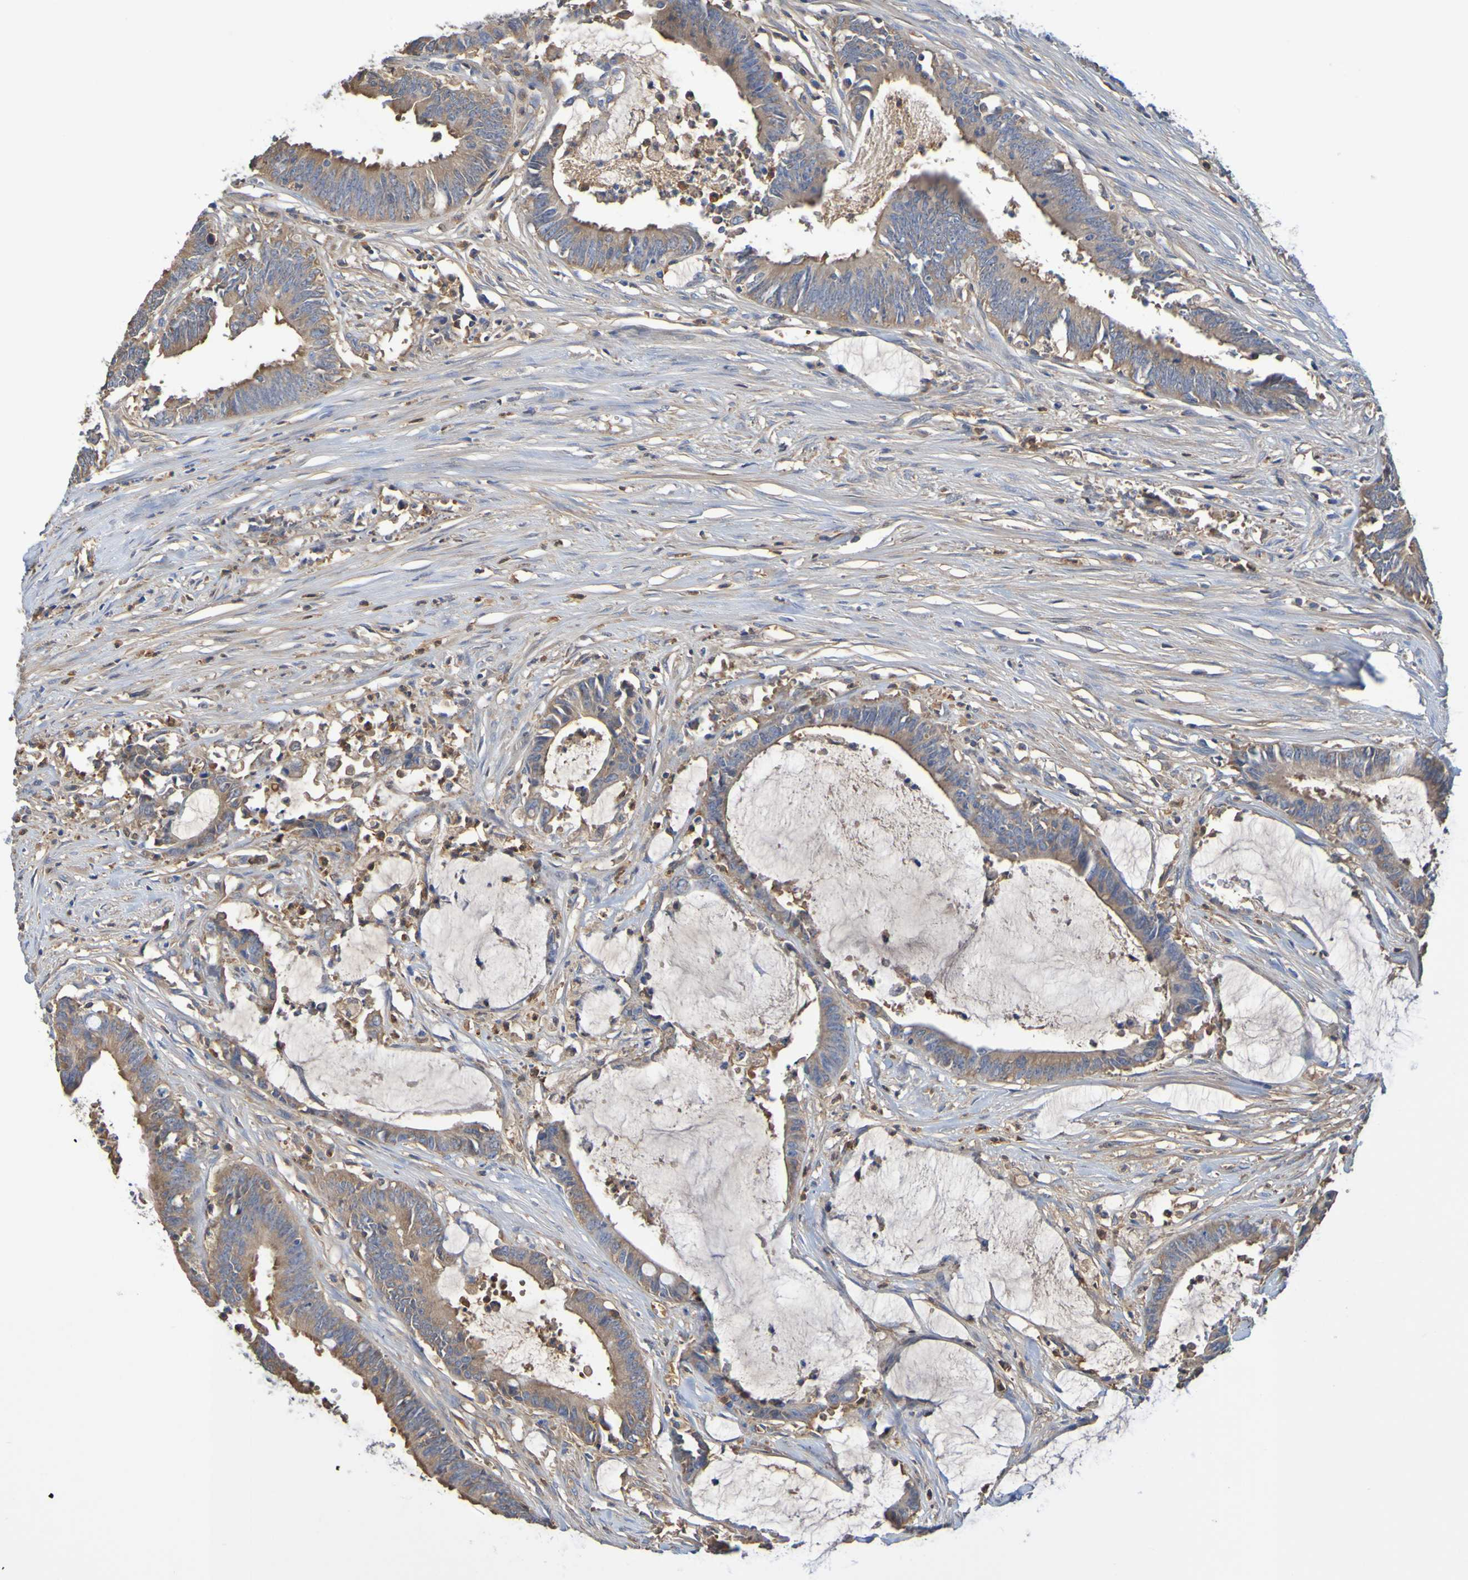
{"staining": {"intensity": "moderate", "quantity": ">75%", "location": "cytoplasmic/membranous"}, "tissue": "colorectal cancer", "cell_type": "Tumor cells", "image_type": "cancer", "snomed": [{"axis": "morphology", "description": "Adenocarcinoma, NOS"}, {"axis": "topography", "description": "Rectum"}], "caption": "Immunohistochemical staining of human colorectal cancer shows medium levels of moderate cytoplasmic/membranous staining in approximately >75% of tumor cells.", "gene": "GAB3", "patient": {"sex": "female", "age": 66}}